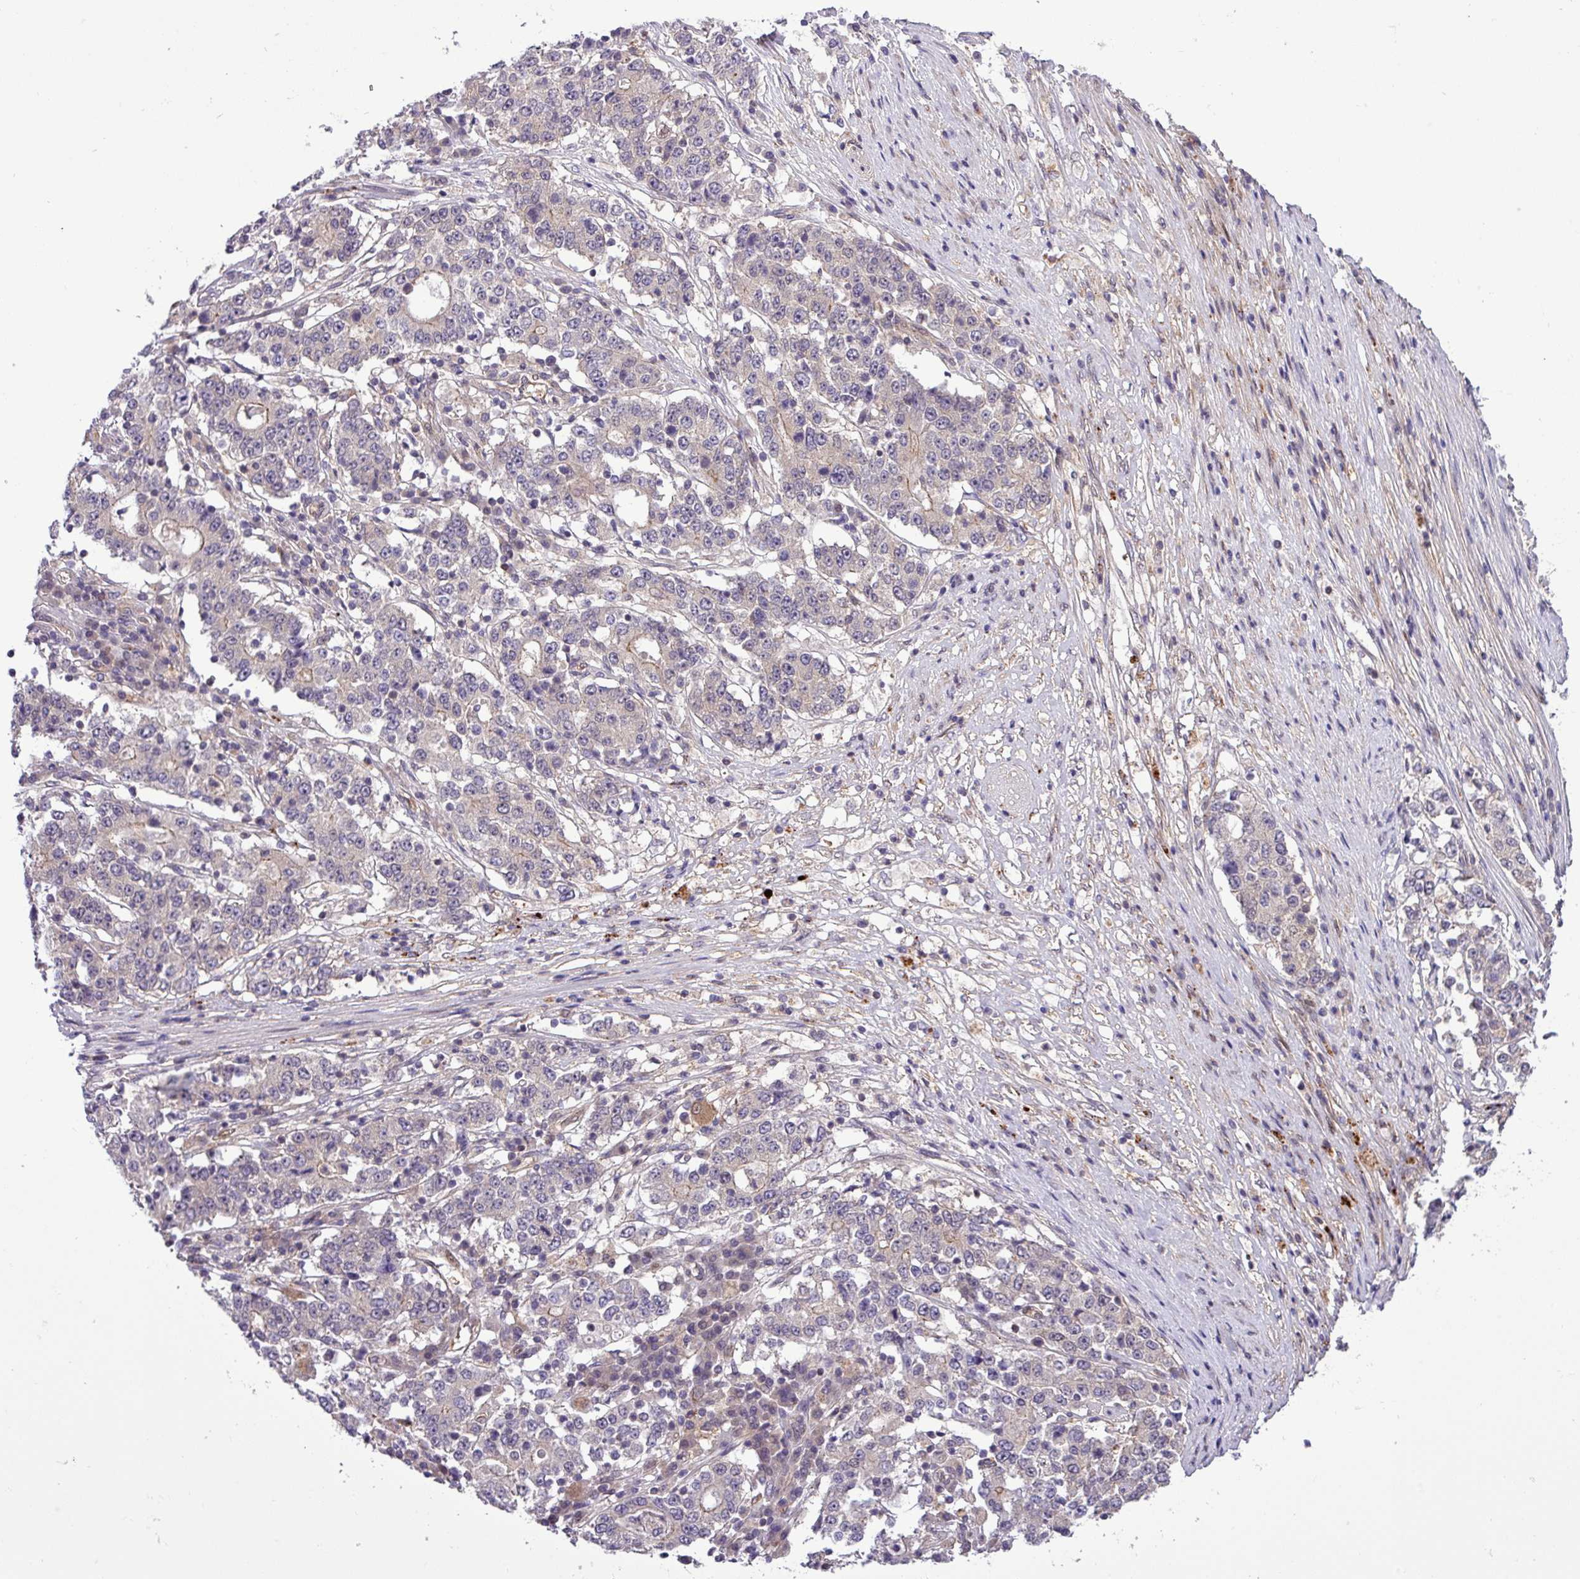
{"staining": {"intensity": "negative", "quantity": "none", "location": "none"}, "tissue": "stomach cancer", "cell_type": "Tumor cells", "image_type": "cancer", "snomed": [{"axis": "morphology", "description": "Adenocarcinoma, NOS"}, {"axis": "topography", "description": "Stomach"}], "caption": "Stomach adenocarcinoma stained for a protein using immunohistochemistry displays no staining tumor cells.", "gene": "CARHSP1", "patient": {"sex": "male", "age": 59}}